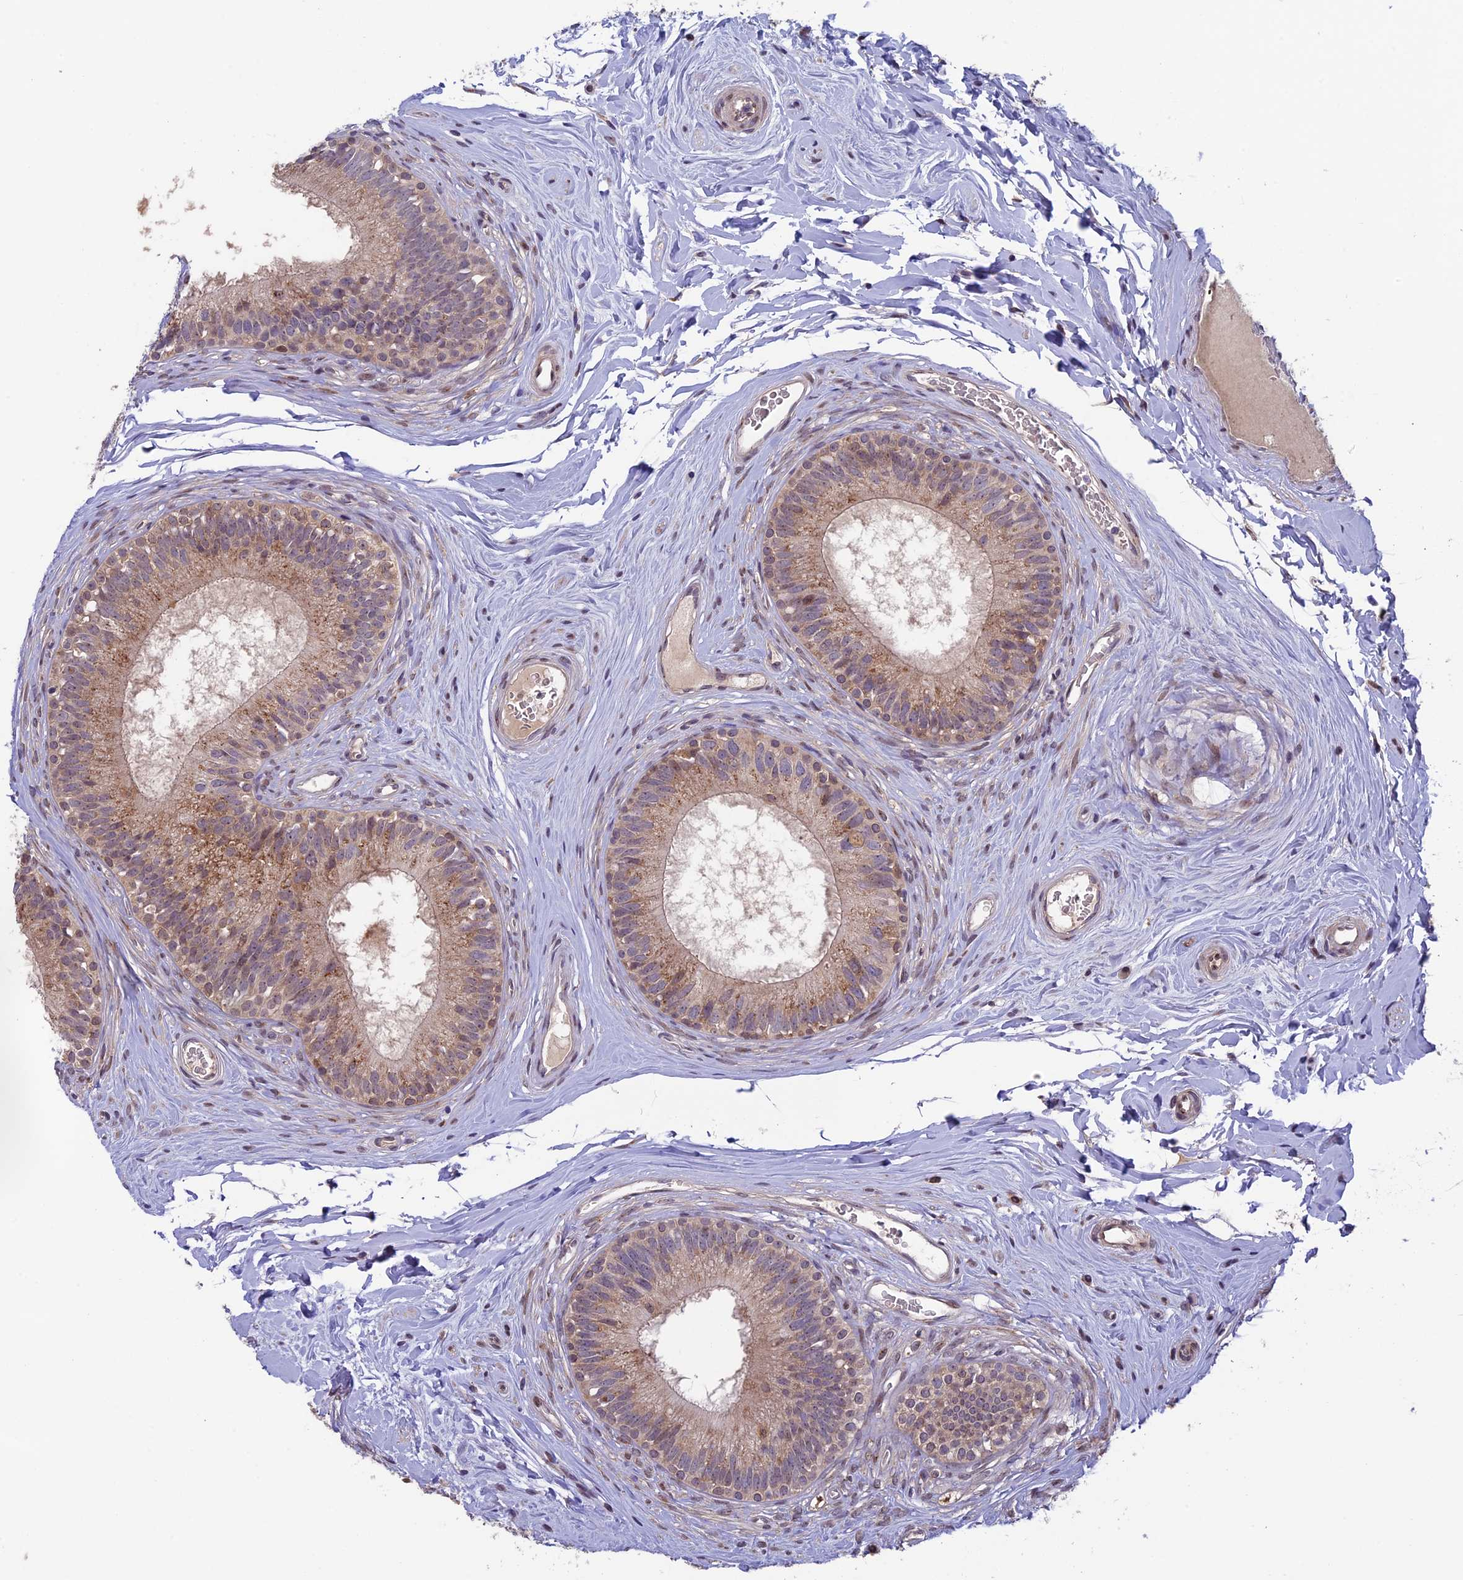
{"staining": {"intensity": "weak", "quantity": ">75%", "location": "cytoplasmic/membranous"}, "tissue": "epididymis", "cell_type": "Glandular cells", "image_type": "normal", "snomed": [{"axis": "morphology", "description": "Normal tissue, NOS"}, {"axis": "topography", "description": "Epididymis"}], "caption": "Brown immunohistochemical staining in unremarkable epididymis reveals weak cytoplasmic/membranous staining in about >75% of glandular cells. (DAB (3,3'-diaminobenzidine) IHC with brightfield microscopy, high magnification).", "gene": "CCDC9B", "patient": {"sex": "male", "age": 33}}